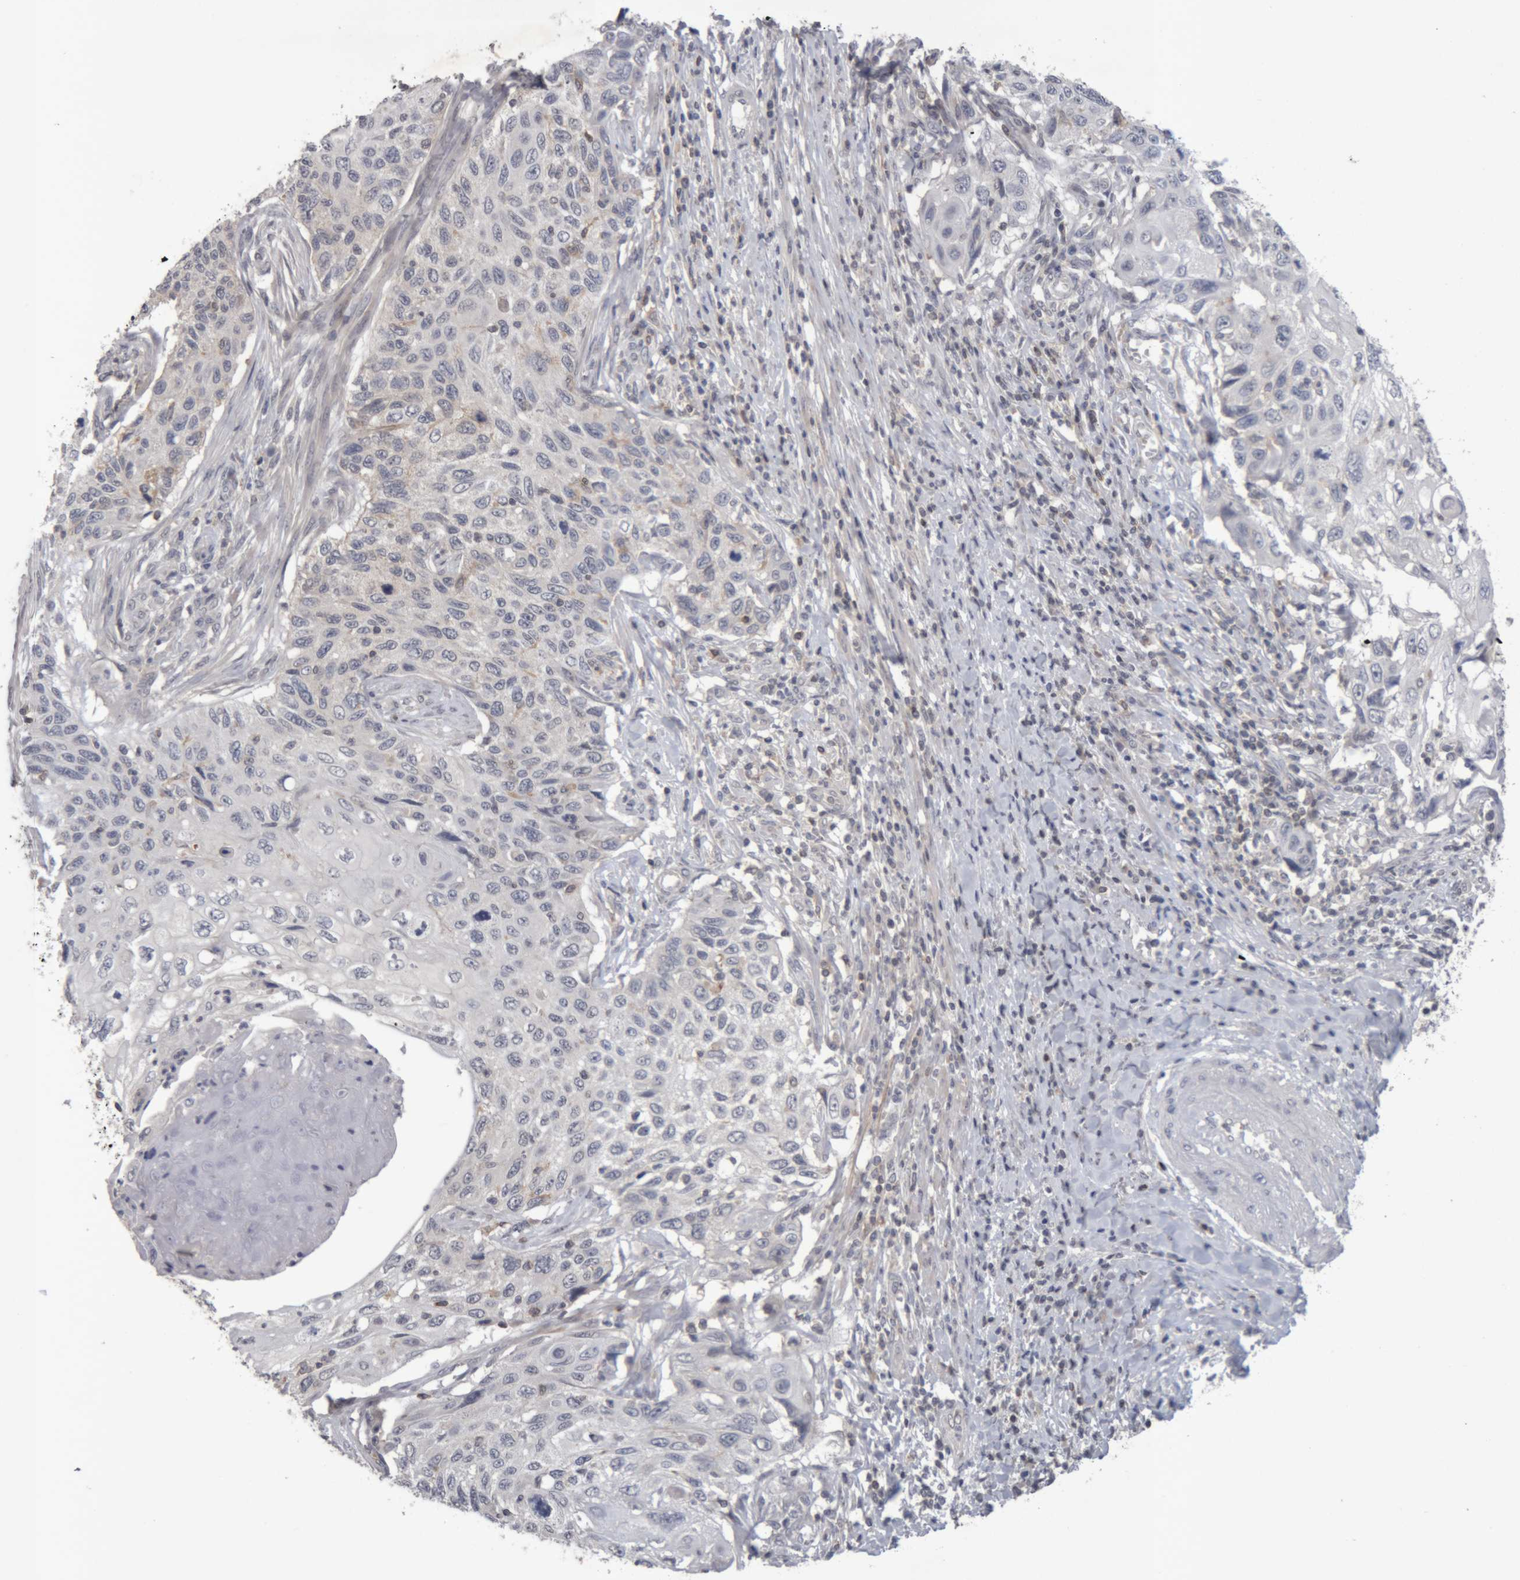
{"staining": {"intensity": "negative", "quantity": "none", "location": "none"}, "tissue": "cervical cancer", "cell_type": "Tumor cells", "image_type": "cancer", "snomed": [{"axis": "morphology", "description": "Squamous cell carcinoma, NOS"}, {"axis": "topography", "description": "Cervix"}], "caption": "The immunohistochemistry micrograph has no significant staining in tumor cells of cervical cancer (squamous cell carcinoma) tissue. (Stains: DAB immunohistochemistry with hematoxylin counter stain, Microscopy: brightfield microscopy at high magnification).", "gene": "NFATC2", "patient": {"sex": "female", "age": 70}}